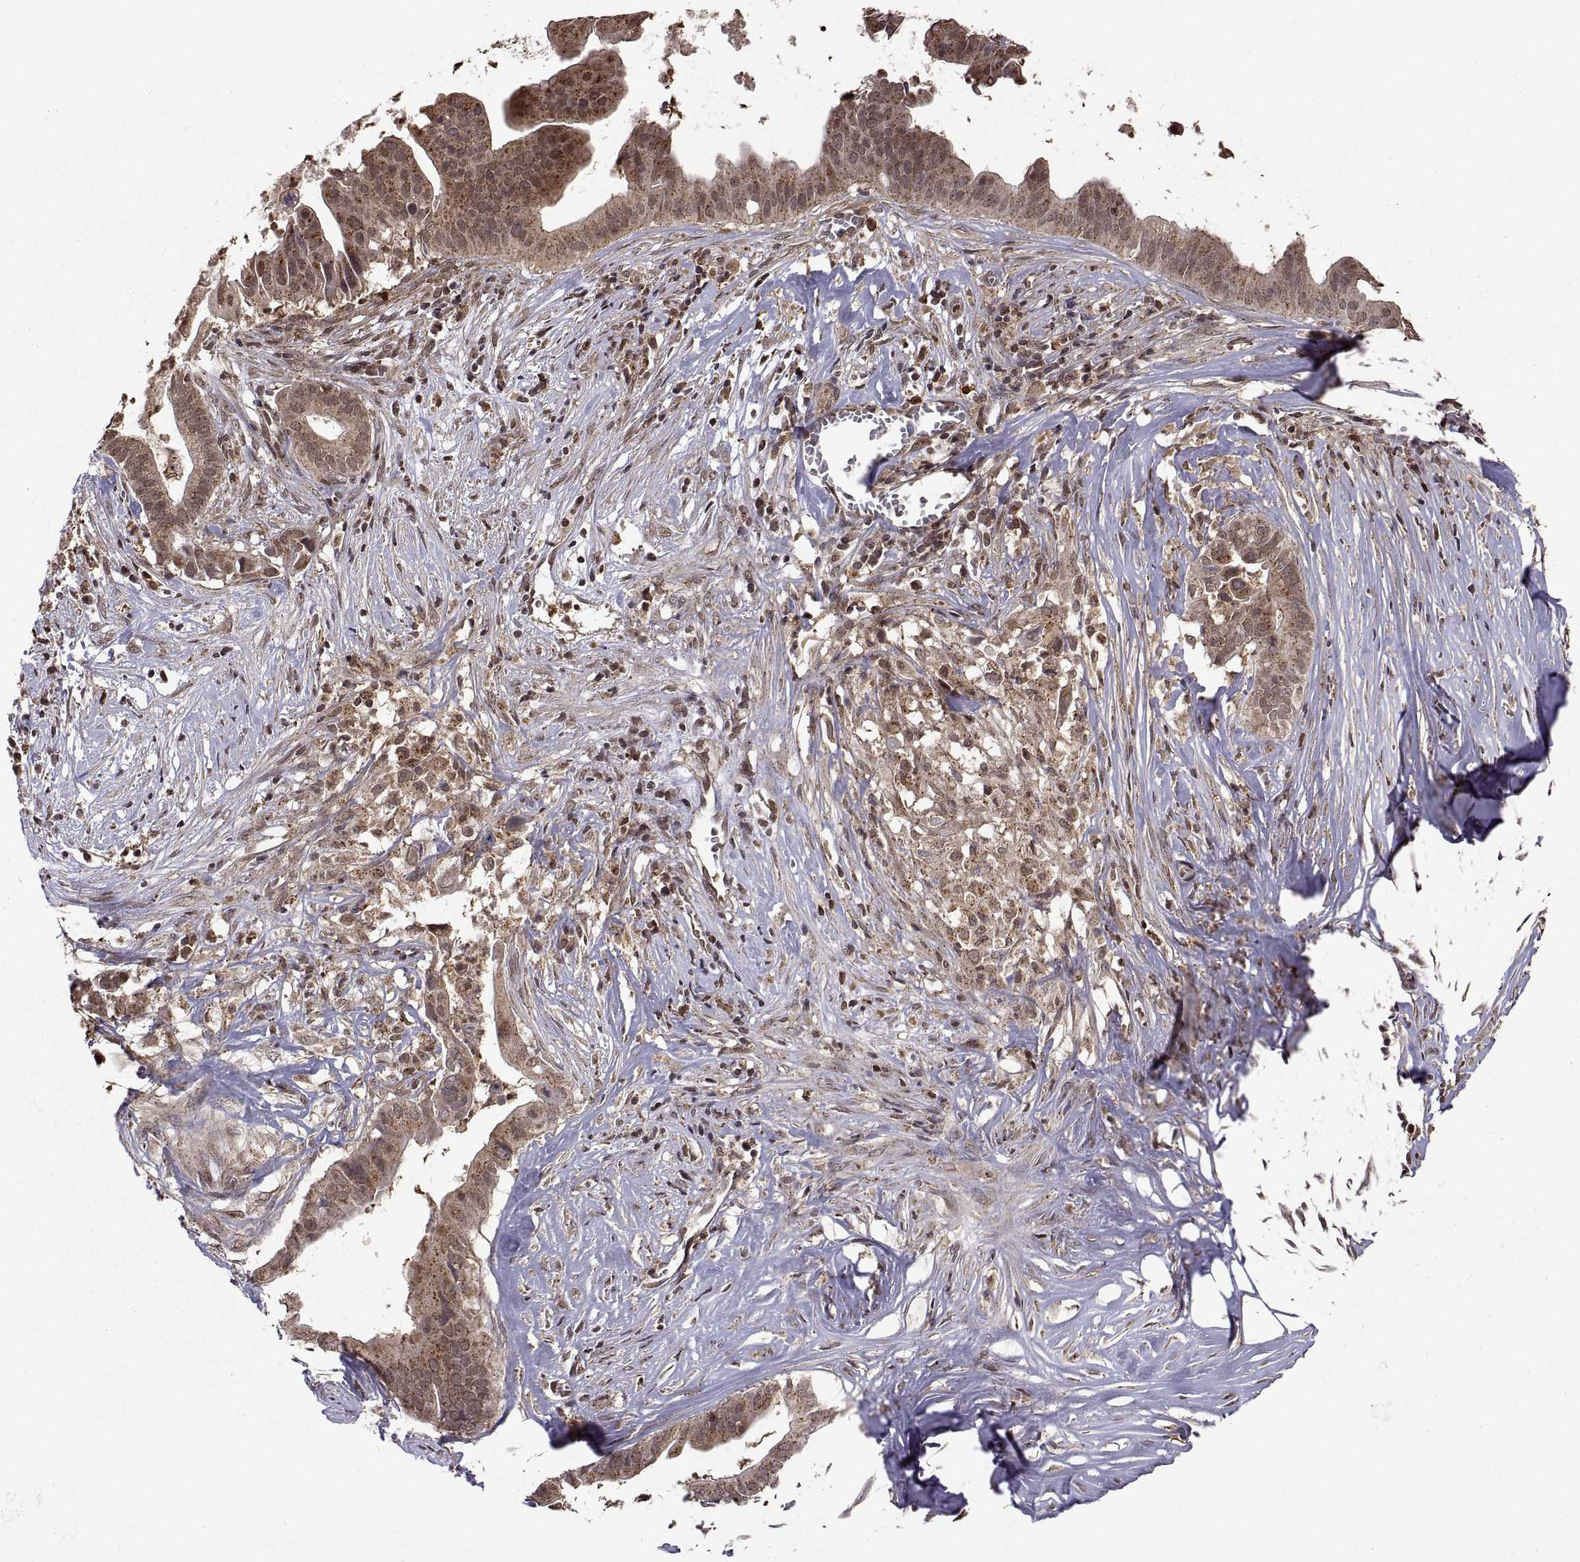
{"staining": {"intensity": "moderate", "quantity": "25%-75%", "location": "cytoplasmic/membranous"}, "tissue": "pancreatic cancer", "cell_type": "Tumor cells", "image_type": "cancer", "snomed": [{"axis": "morphology", "description": "Adenocarcinoma, NOS"}, {"axis": "topography", "description": "Pancreas"}], "caption": "Human adenocarcinoma (pancreatic) stained for a protein (brown) displays moderate cytoplasmic/membranous positive expression in approximately 25%-75% of tumor cells.", "gene": "ZNRF2", "patient": {"sex": "male", "age": 61}}